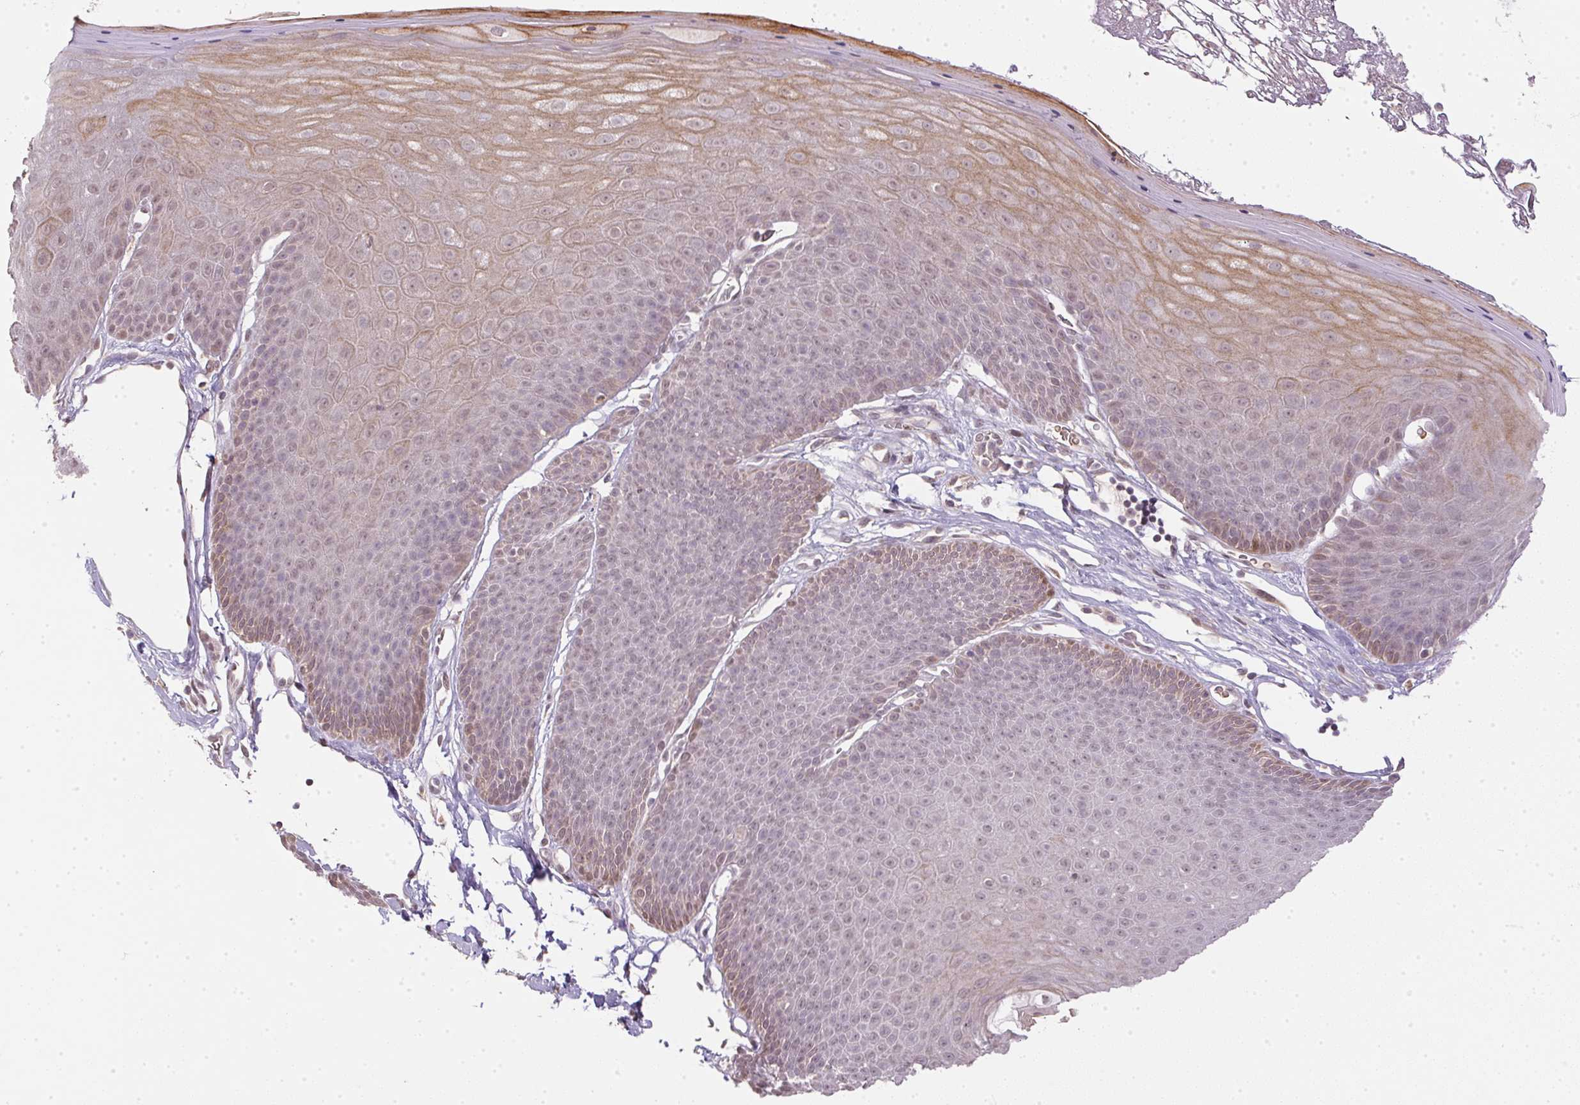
{"staining": {"intensity": "weak", "quantity": "25%-75%", "location": "cytoplasmic/membranous"}, "tissue": "skin", "cell_type": "Epidermal cells", "image_type": "normal", "snomed": [{"axis": "morphology", "description": "Normal tissue, NOS"}, {"axis": "topography", "description": "Anal"}], "caption": "This image shows immunohistochemistry (IHC) staining of normal skin, with low weak cytoplasmic/membranous staining in about 25%-75% of epidermal cells.", "gene": "PPP4R4", "patient": {"sex": "male", "age": 53}}